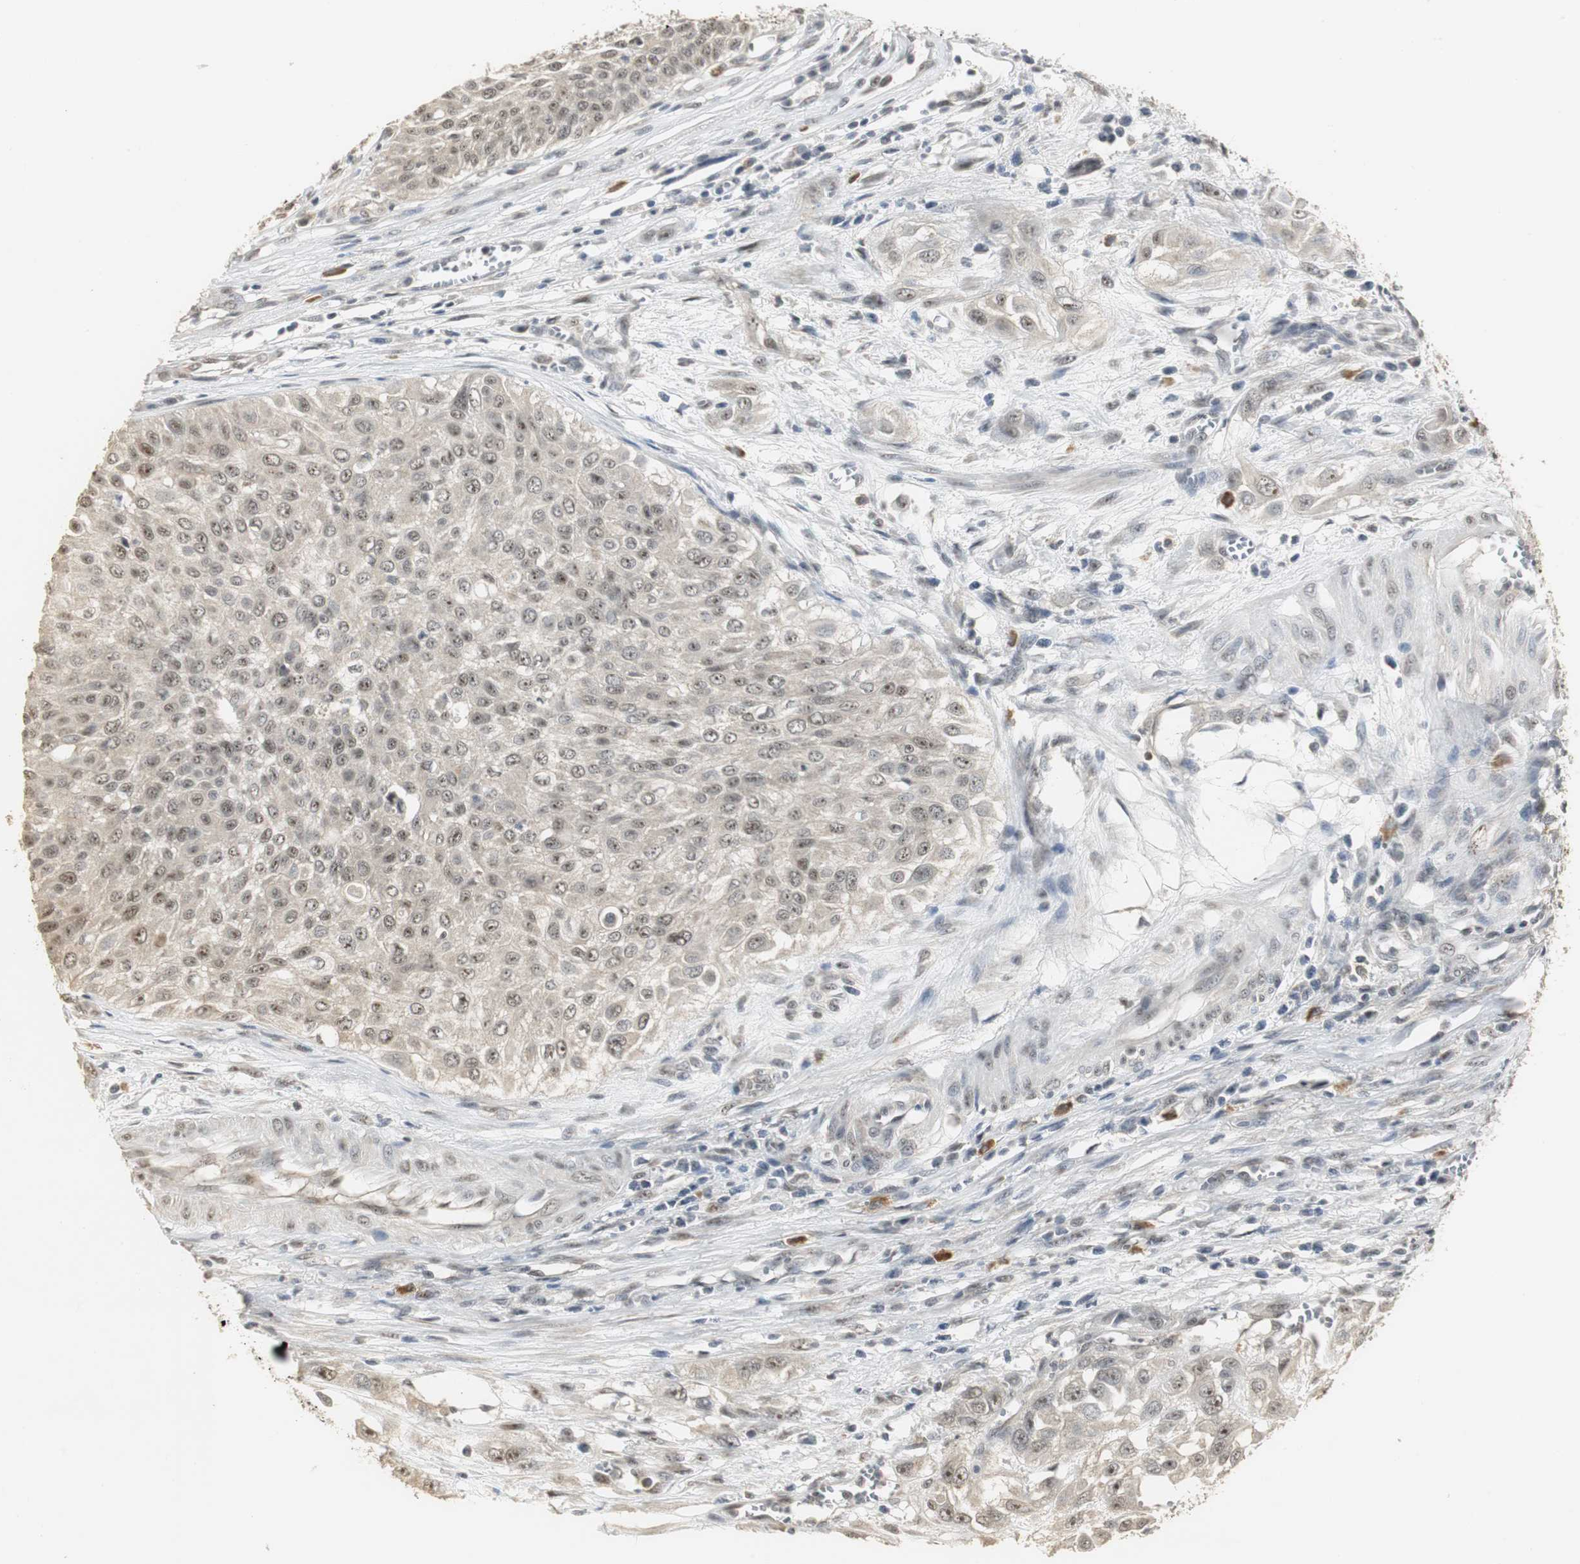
{"staining": {"intensity": "weak", "quantity": "25%-75%", "location": "cytoplasmic/membranous,nuclear"}, "tissue": "urothelial cancer", "cell_type": "Tumor cells", "image_type": "cancer", "snomed": [{"axis": "morphology", "description": "Urothelial carcinoma, High grade"}, {"axis": "topography", "description": "Urinary bladder"}], "caption": "Human urothelial cancer stained with a protein marker shows weak staining in tumor cells.", "gene": "ELOA", "patient": {"sex": "male", "age": 57}}